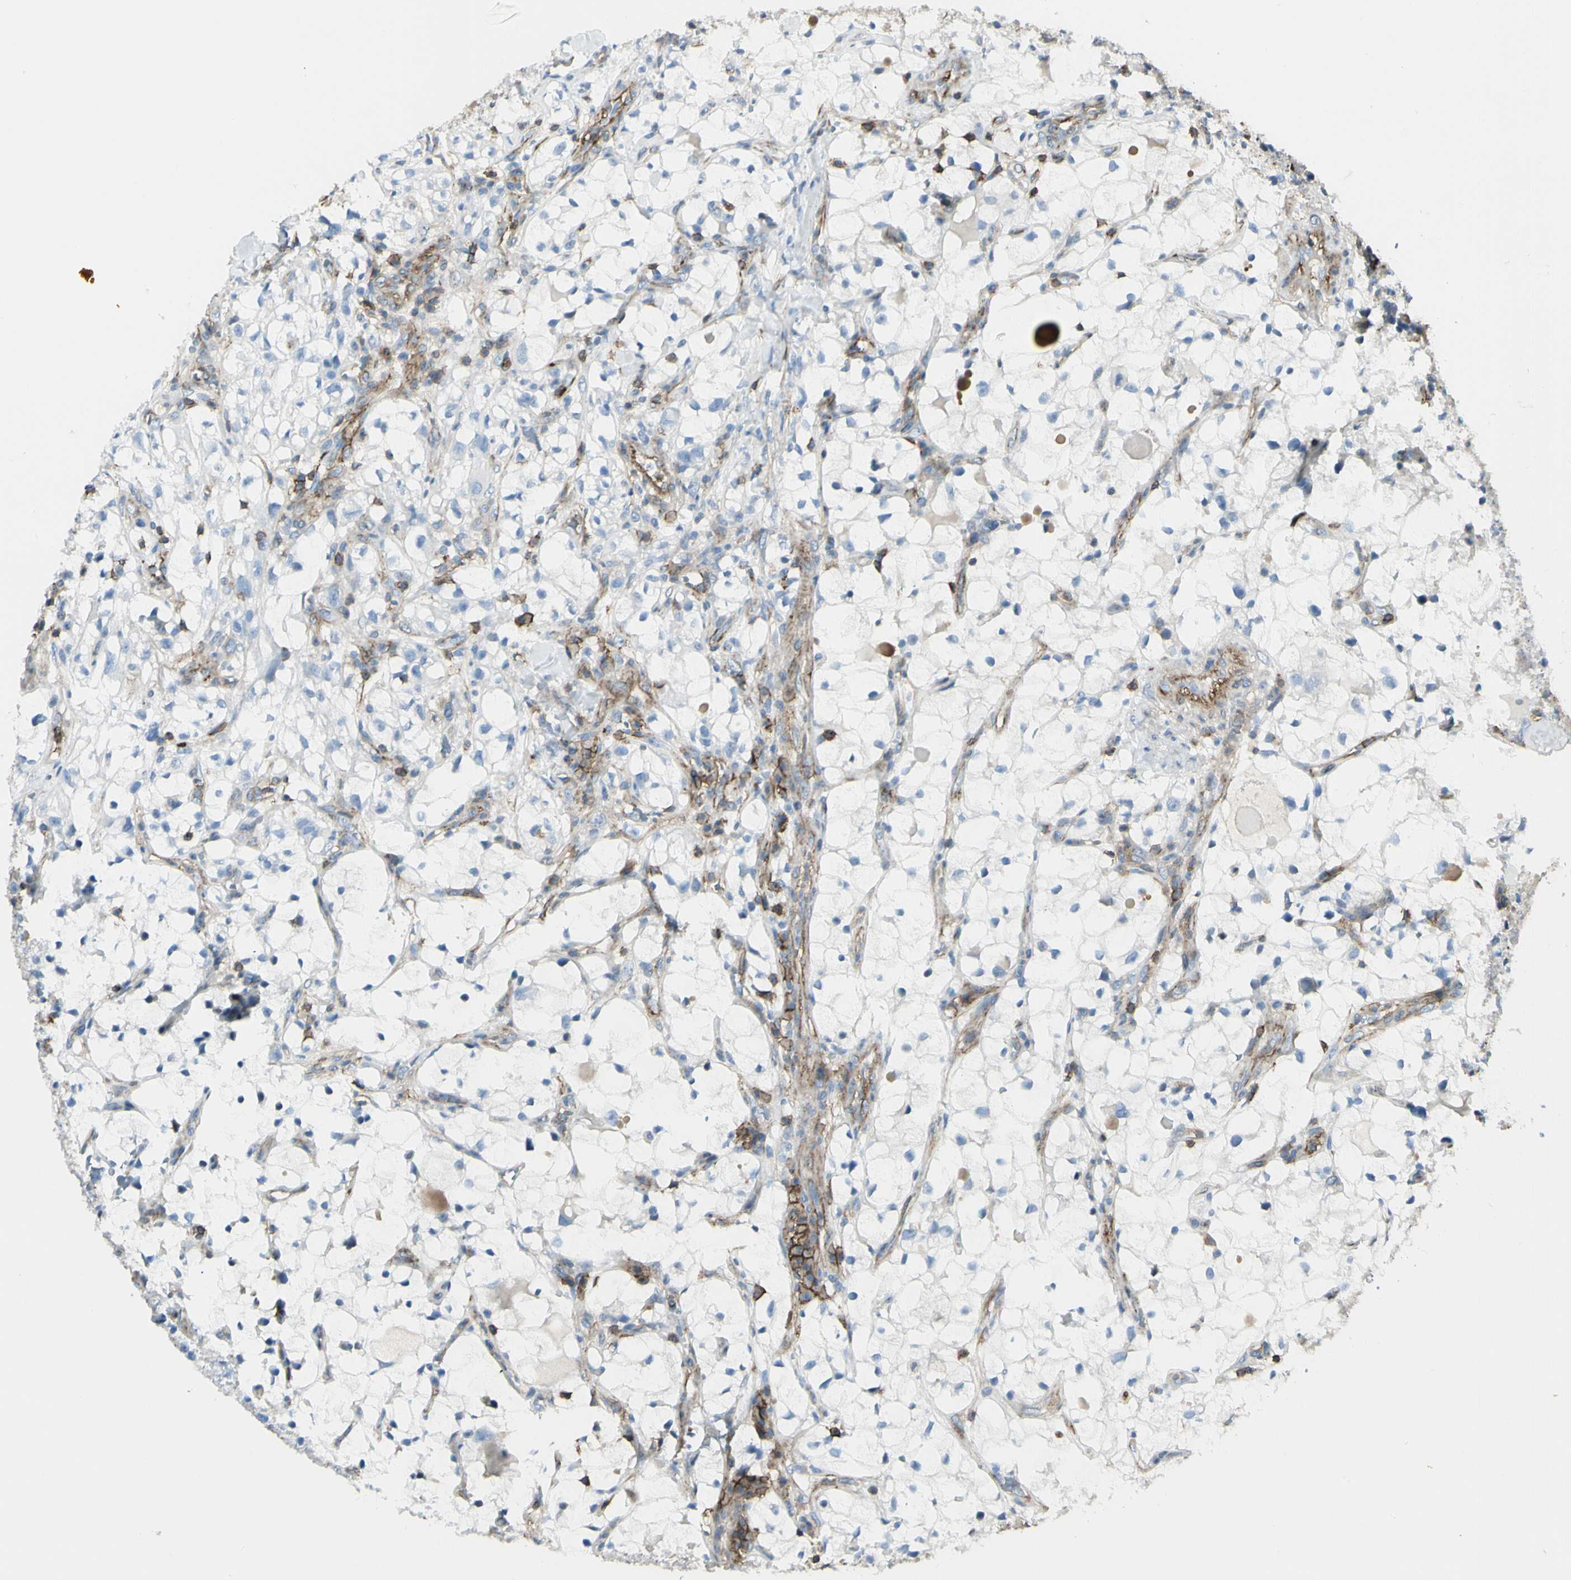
{"staining": {"intensity": "negative", "quantity": "none", "location": "none"}, "tissue": "renal cancer", "cell_type": "Tumor cells", "image_type": "cancer", "snomed": [{"axis": "morphology", "description": "Adenocarcinoma, NOS"}, {"axis": "topography", "description": "Kidney"}], "caption": "Immunohistochemistry (IHC) micrograph of neoplastic tissue: human renal adenocarcinoma stained with DAB displays no significant protein expression in tumor cells.", "gene": "CLEC2B", "patient": {"sex": "female", "age": 60}}